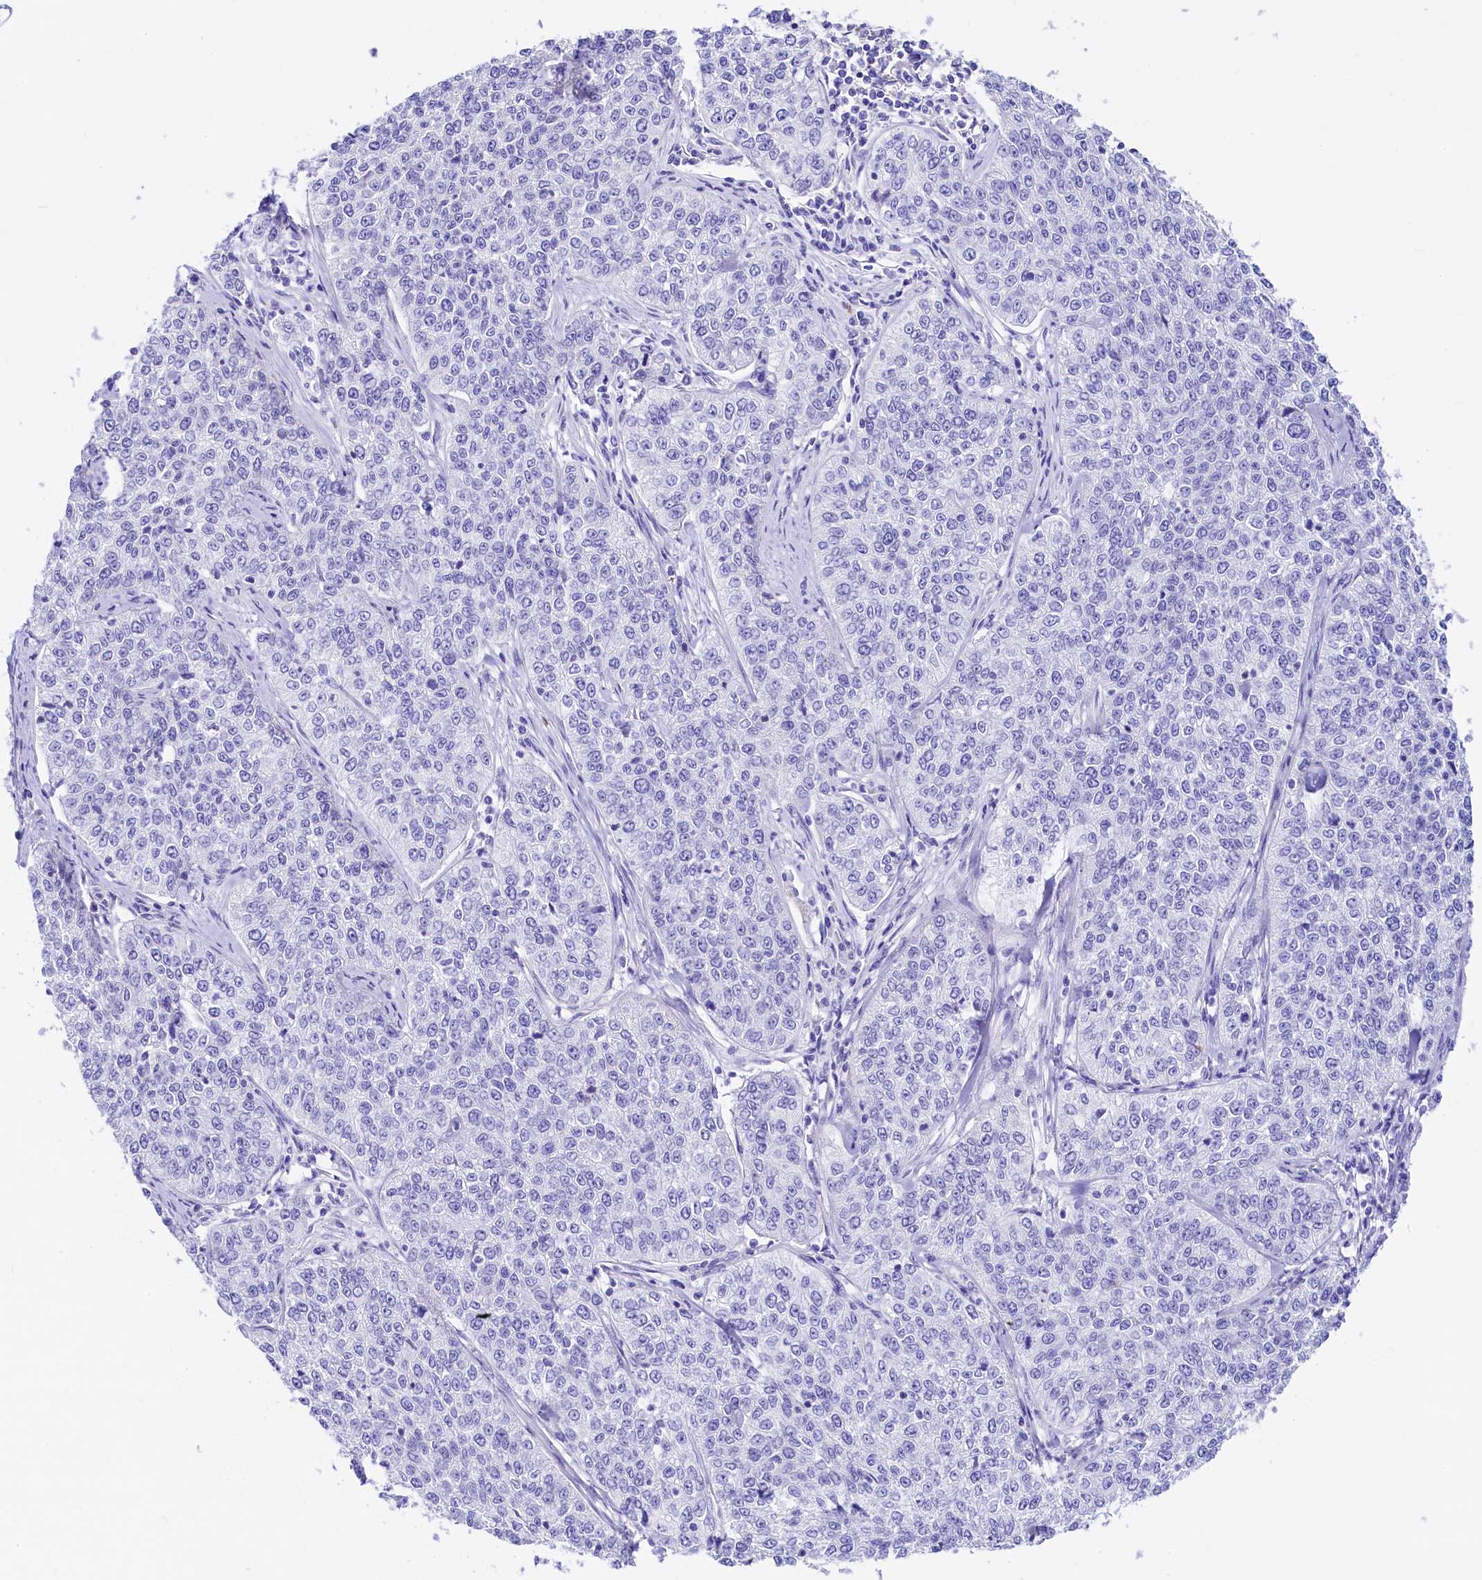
{"staining": {"intensity": "negative", "quantity": "none", "location": "none"}, "tissue": "cervical cancer", "cell_type": "Tumor cells", "image_type": "cancer", "snomed": [{"axis": "morphology", "description": "Squamous cell carcinoma, NOS"}, {"axis": "topography", "description": "Cervix"}], "caption": "This image is of cervical squamous cell carcinoma stained with IHC to label a protein in brown with the nuclei are counter-stained blue. There is no positivity in tumor cells.", "gene": "RBP3", "patient": {"sex": "female", "age": 35}}